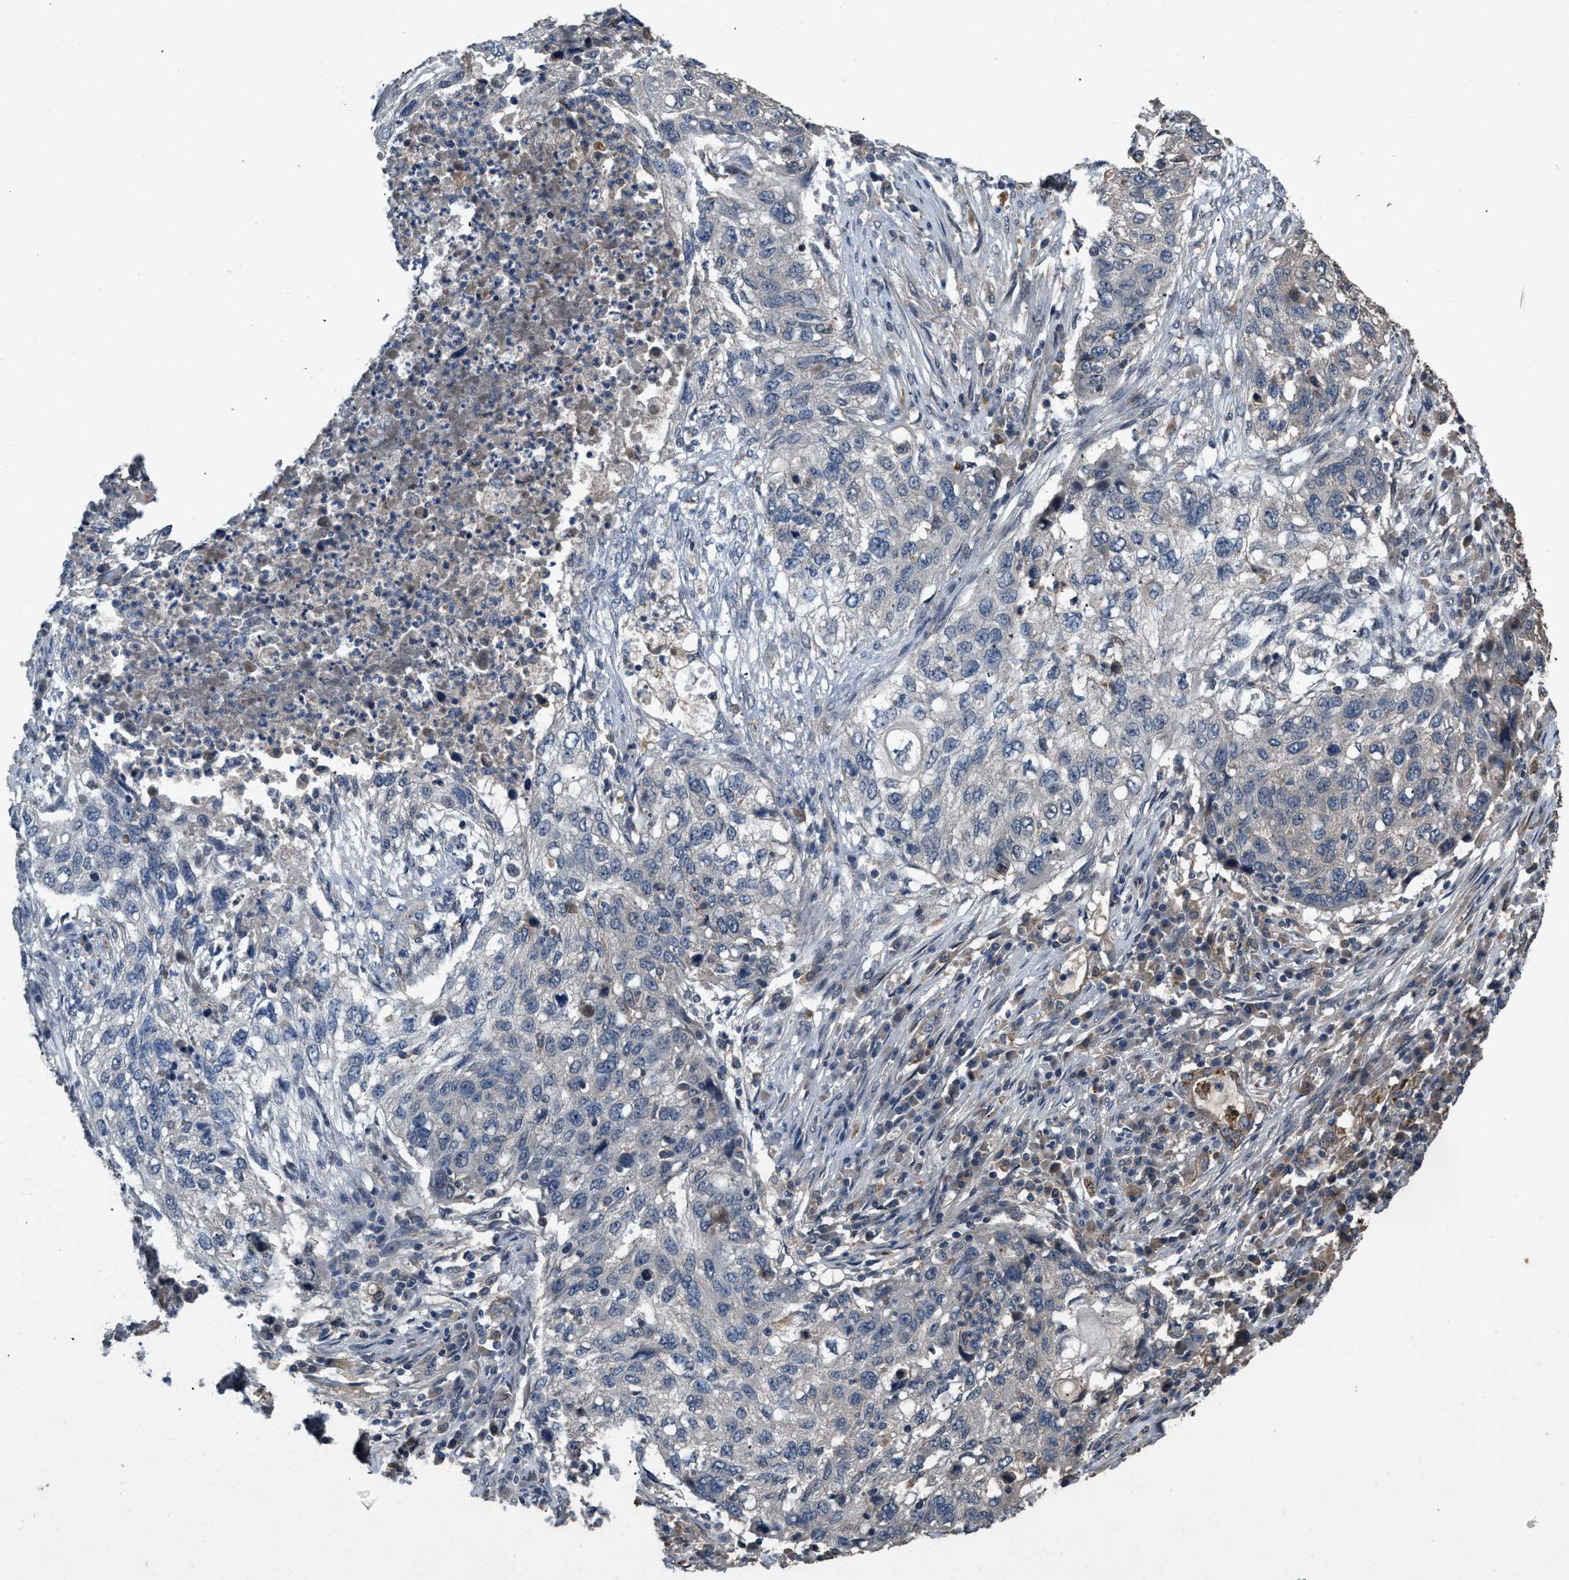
{"staining": {"intensity": "negative", "quantity": "none", "location": "none"}, "tissue": "lung cancer", "cell_type": "Tumor cells", "image_type": "cancer", "snomed": [{"axis": "morphology", "description": "Squamous cell carcinoma, NOS"}, {"axis": "topography", "description": "Lung"}], "caption": "Image shows no significant protein positivity in tumor cells of lung squamous cell carcinoma. (Brightfield microscopy of DAB immunohistochemistry at high magnification).", "gene": "UTRN", "patient": {"sex": "female", "age": 63}}